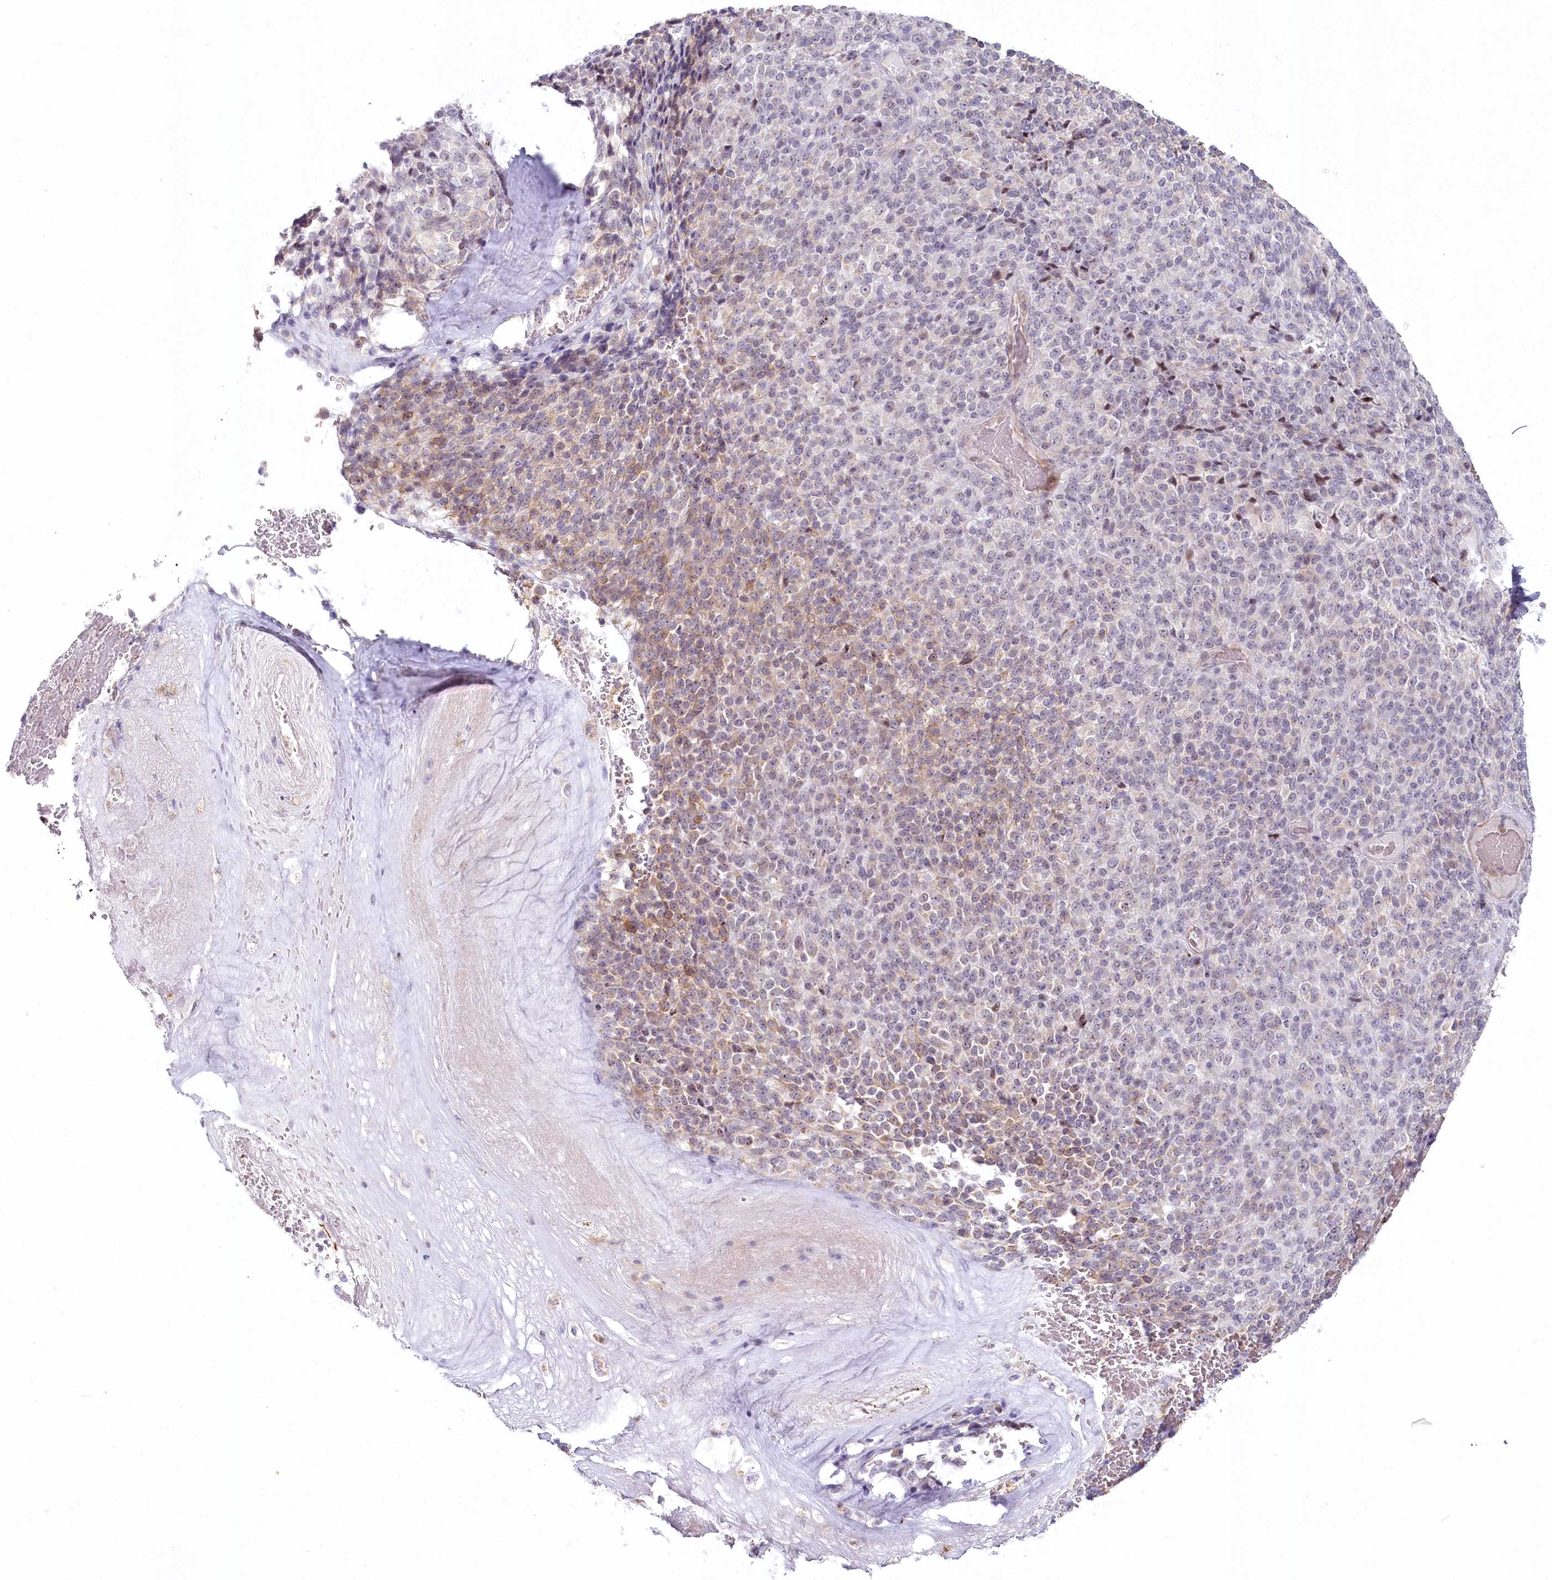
{"staining": {"intensity": "moderate", "quantity": "<25%", "location": "cytoplasmic/membranous,nuclear"}, "tissue": "melanoma", "cell_type": "Tumor cells", "image_type": "cancer", "snomed": [{"axis": "morphology", "description": "Malignant melanoma, Metastatic site"}, {"axis": "topography", "description": "Brain"}], "caption": "Immunohistochemical staining of human malignant melanoma (metastatic site) exhibits low levels of moderate cytoplasmic/membranous and nuclear protein expression in approximately <25% of tumor cells.", "gene": "ABHD8", "patient": {"sex": "female", "age": 56}}